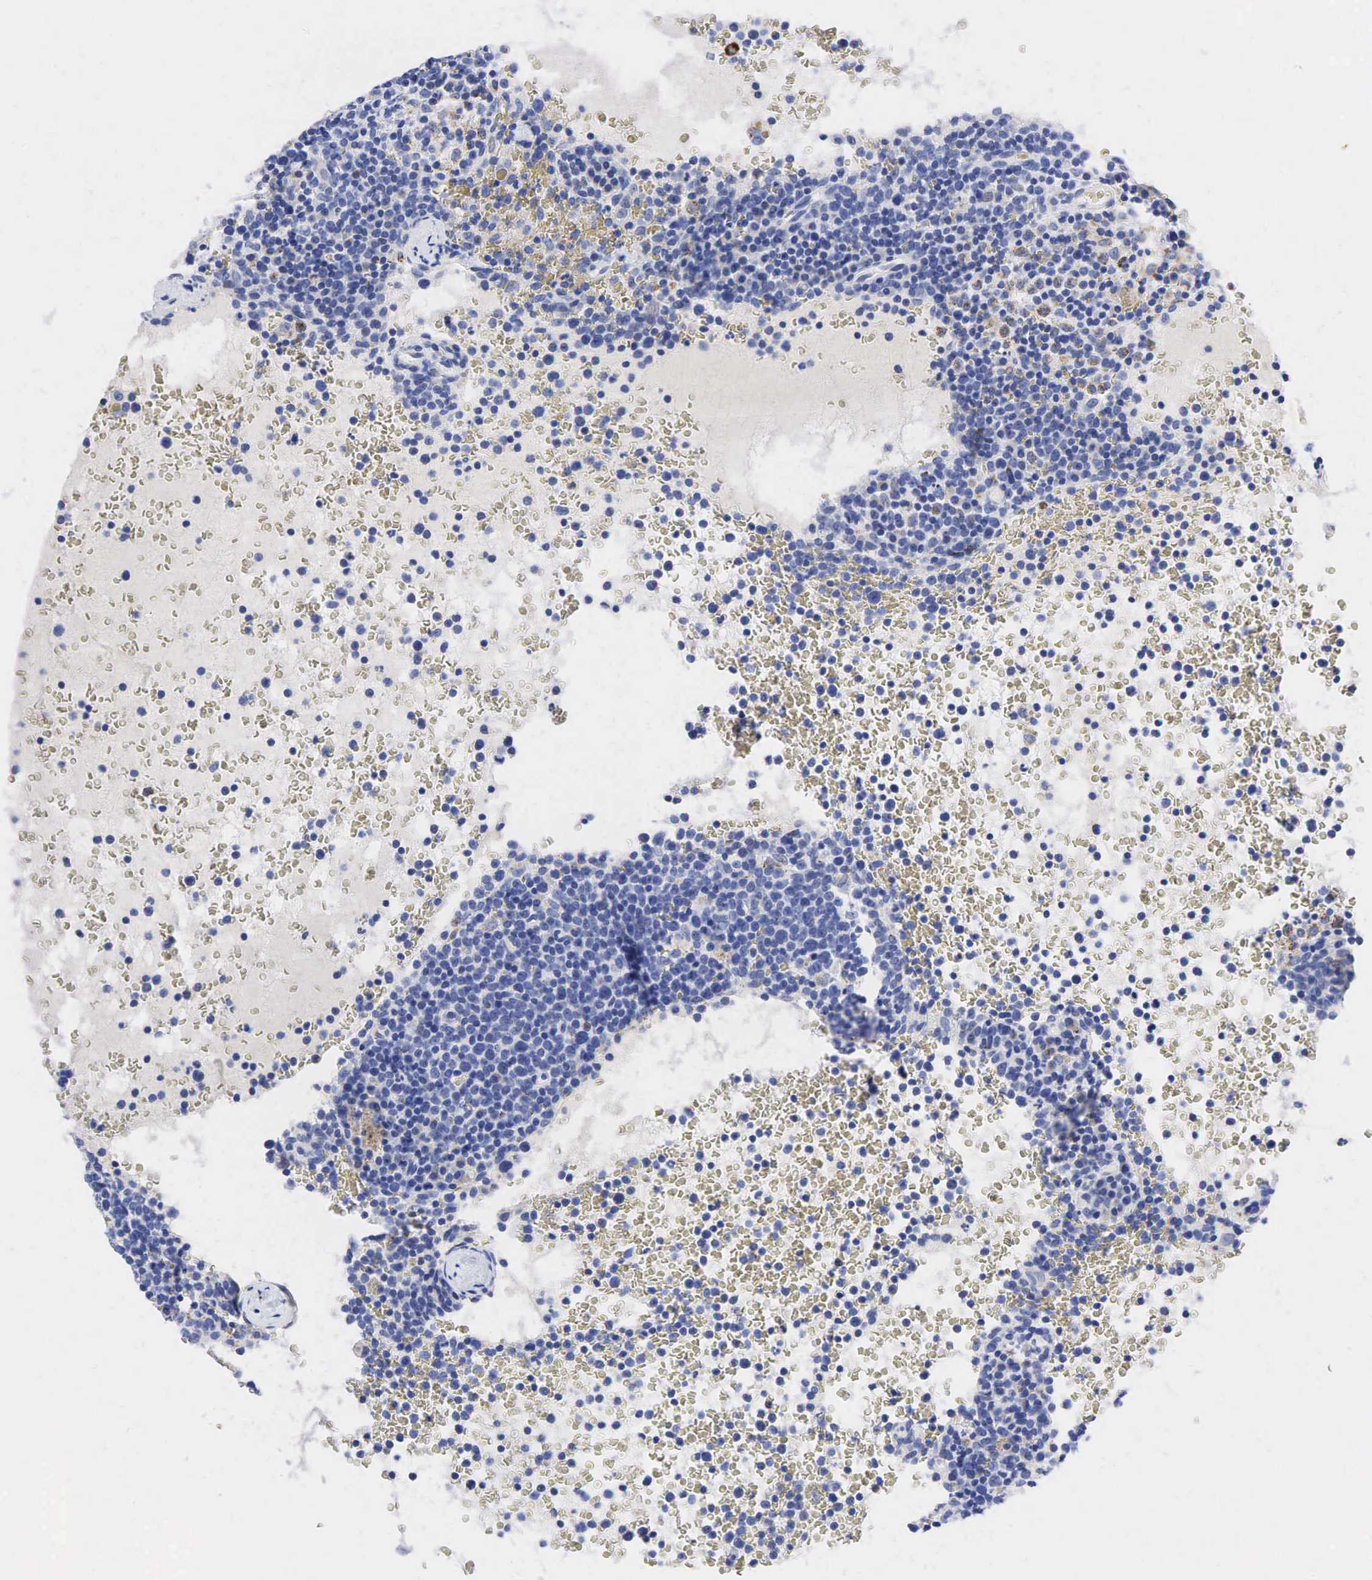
{"staining": {"intensity": "negative", "quantity": "none", "location": "none"}, "tissue": "lymphoma", "cell_type": "Tumor cells", "image_type": "cancer", "snomed": [{"axis": "morphology", "description": "Malignant lymphoma, non-Hodgkin's type, High grade"}, {"axis": "topography", "description": "Lymph node"}], "caption": "A micrograph of human lymphoma is negative for staining in tumor cells. (Stains: DAB IHC with hematoxylin counter stain, Microscopy: brightfield microscopy at high magnification).", "gene": "SYP", "patient": {"sex": "female", "age": 76}}